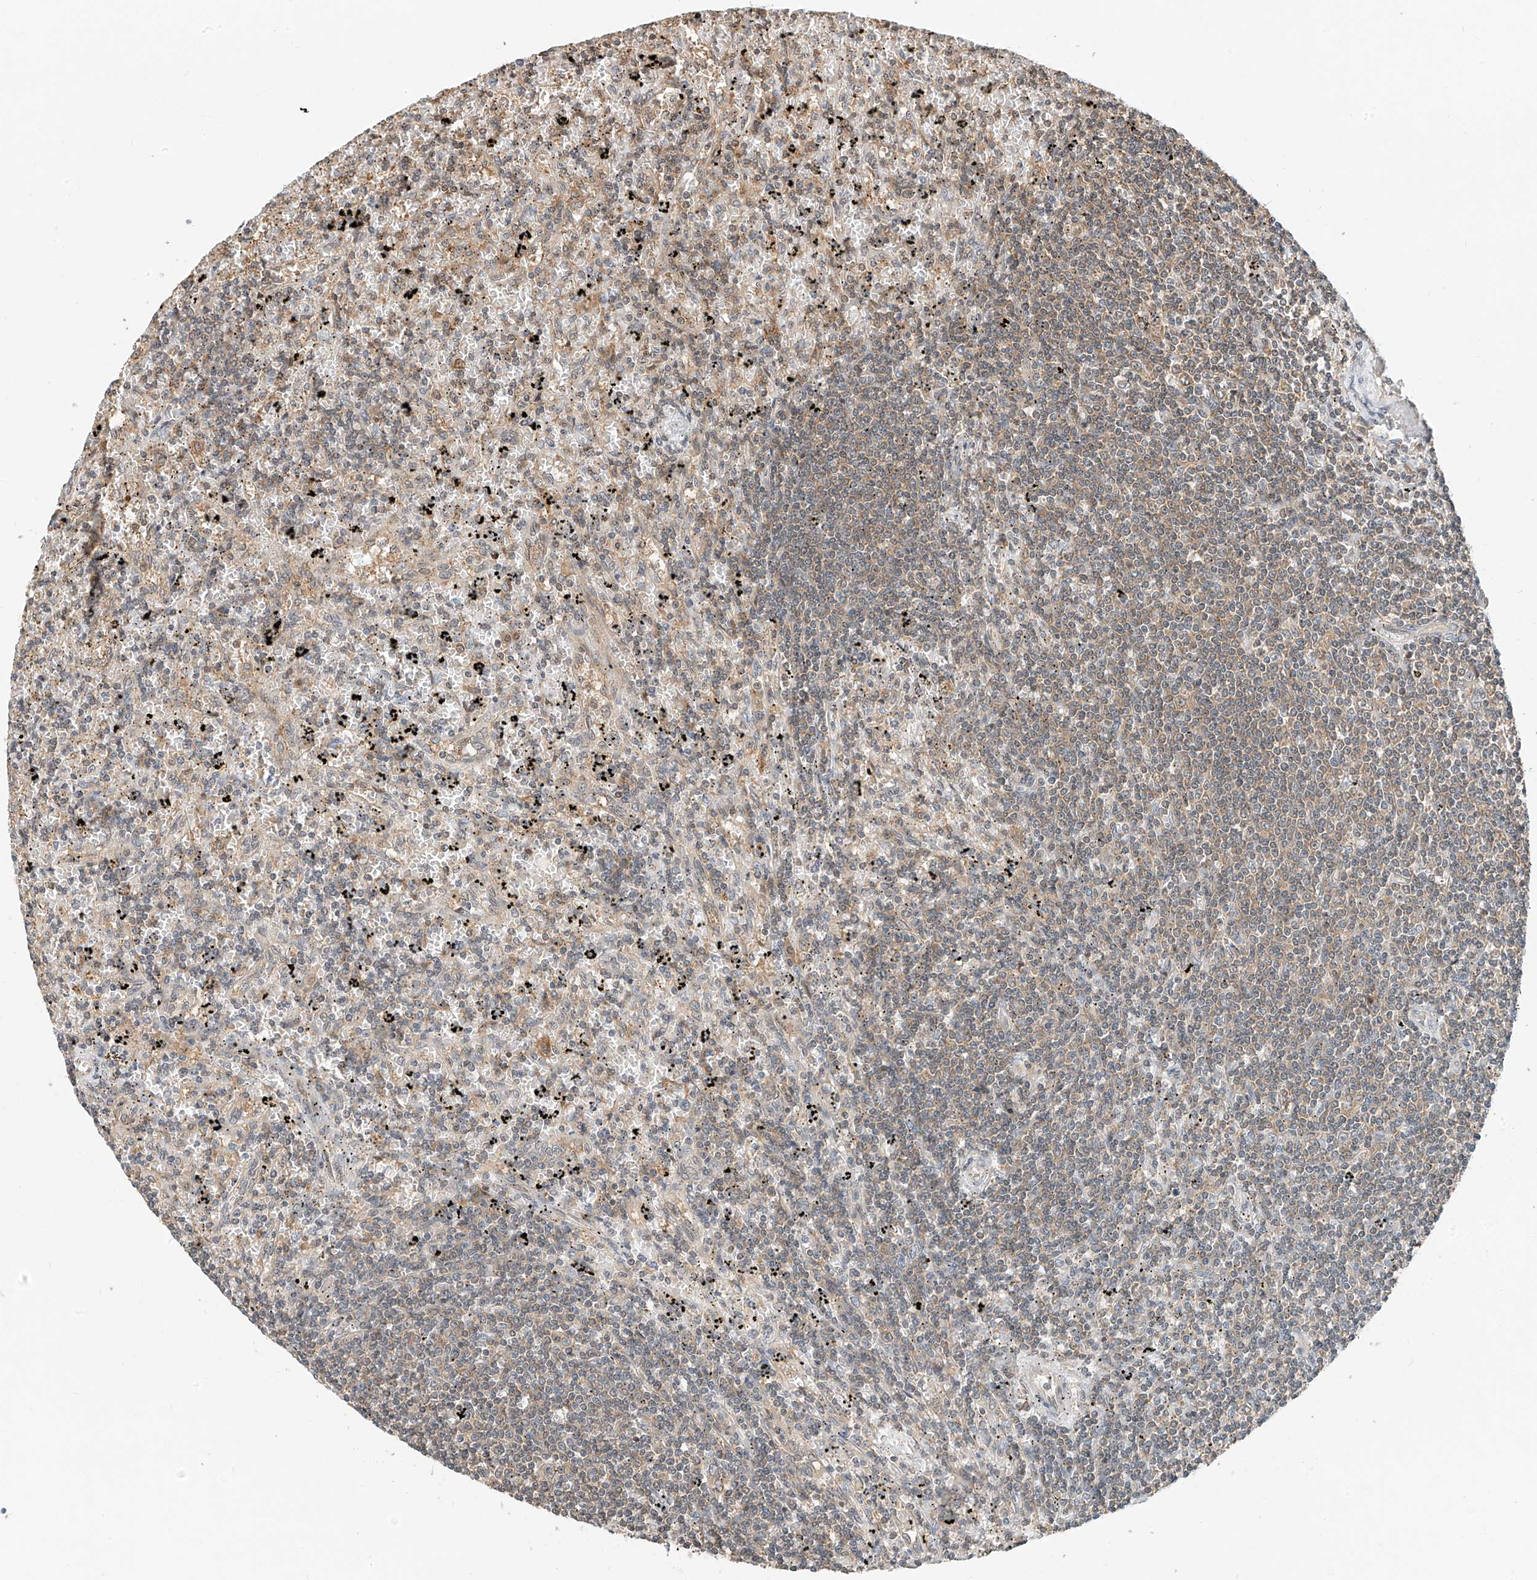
{"staining": {"intensity": "weak", "quantity": "25%-75%", "location": "cytoplasmic/membranous"}, "tissue": "lymphoma", "cell_type": "Tumor cells", "image_type": "cancer", "snomed": [{"axis": "morphology", "description": "Malignant lymphoma, non-Hodgkin's type, Low grade"}, {"axis": "topography", "description": "Spleen"}], "caption": "IHC micrograph of neoplastic tissue: malignant lymphoma, non-Hodgkin's type (low-grade) stained using immunohistochemistry demonstrates low levels of weak protein expression localized specifically in the cytoplasmic/membranous of tumor cells, appearing as a cytoplasmic/membranous brown color.", "gene": "PPA2", "patient": {"sex": "male", "age": 76}}